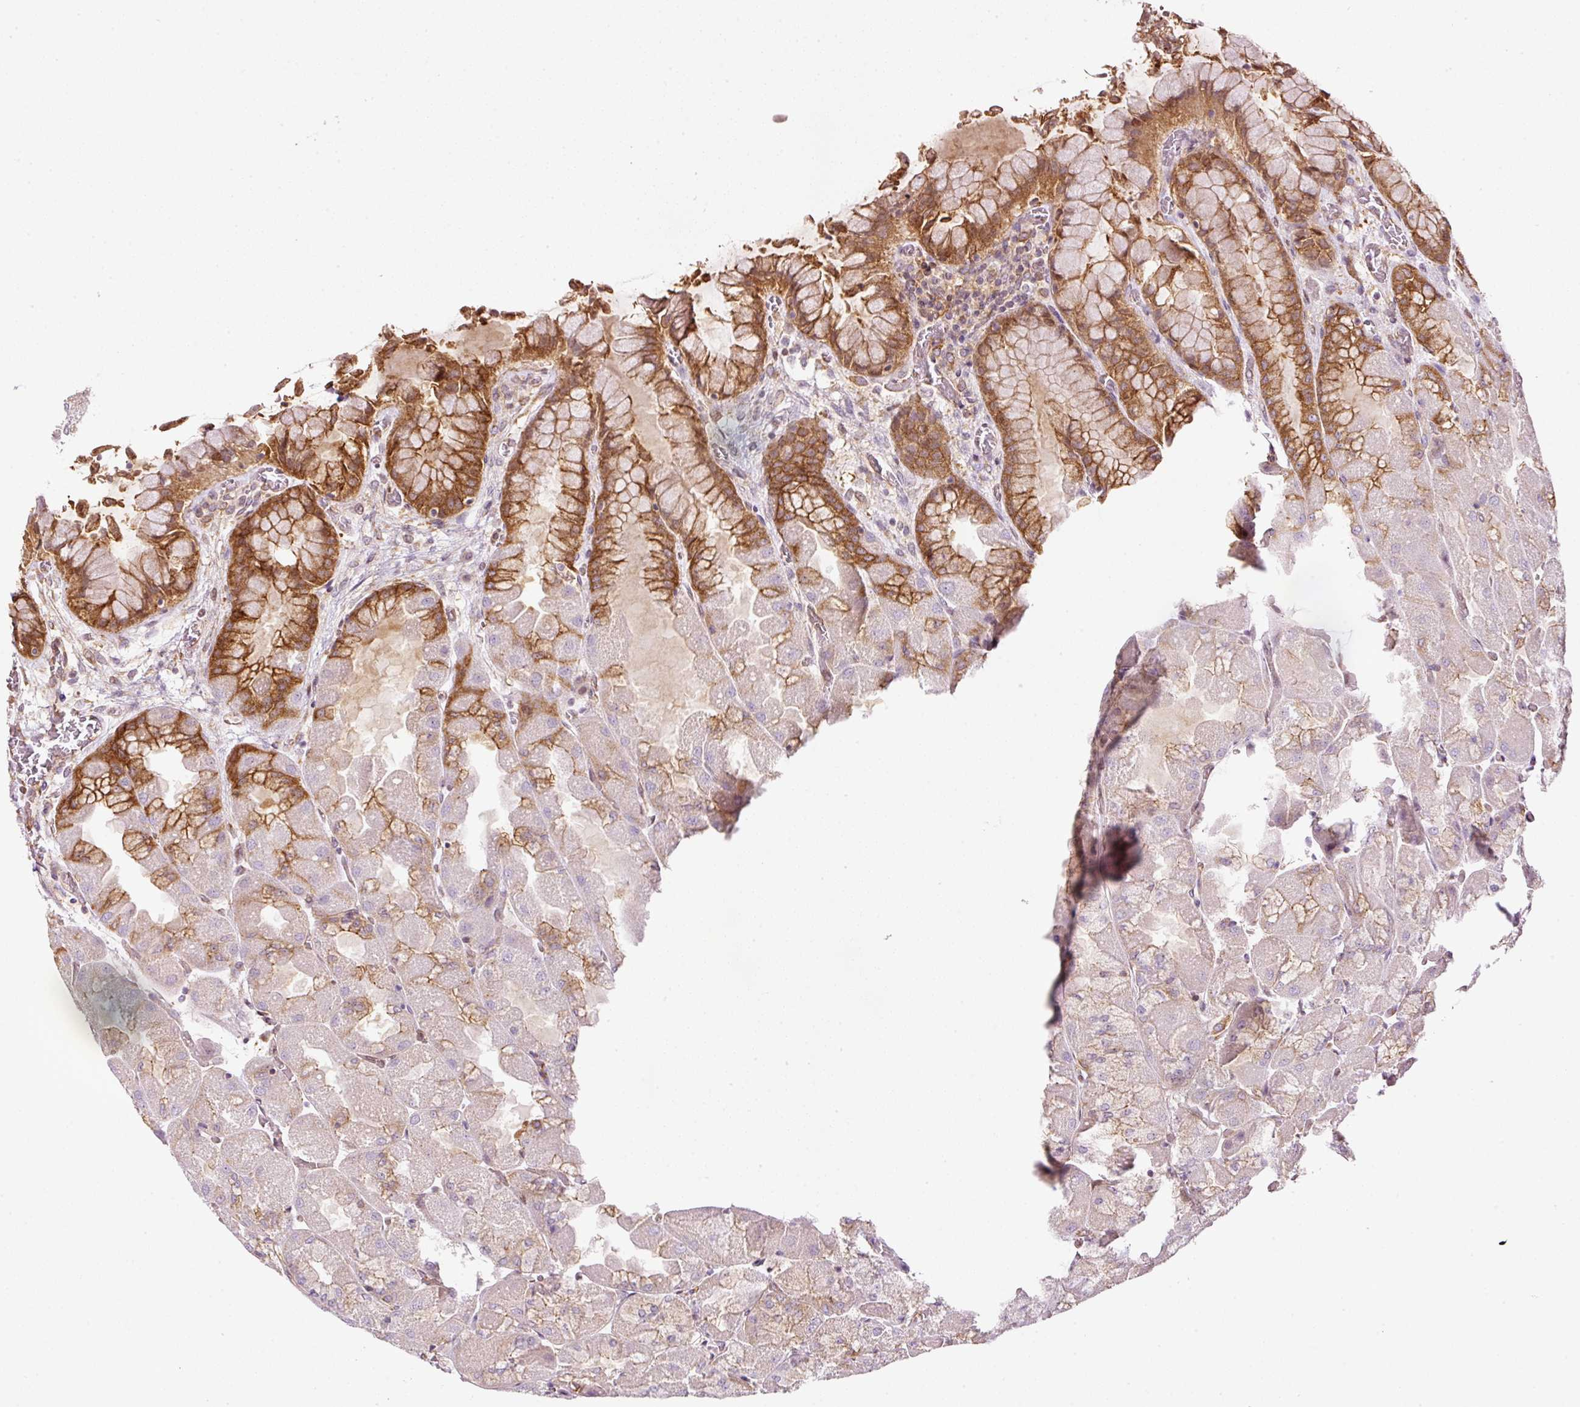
{"staining": {"intensity": "strong", "quantity": "<25%", "location": "cytoplasmic/membranous"}, "tissue": "stomach", "cell_type": "Glandular cells", "image_type": "normal", "snomed": [{"axis": "morphology", "description": "Normal tissue, NOS"}, {"axis": "topography", "description": "Stomach"}], "caption": "DAB immunohistochemical staining of normal human stomach exhibits strong cytoplasmic/membranous protein positivity in approximately <25% of glandular cells.", "gene": "SCNM1", "patient": {"sex": "female", "age": 61}}